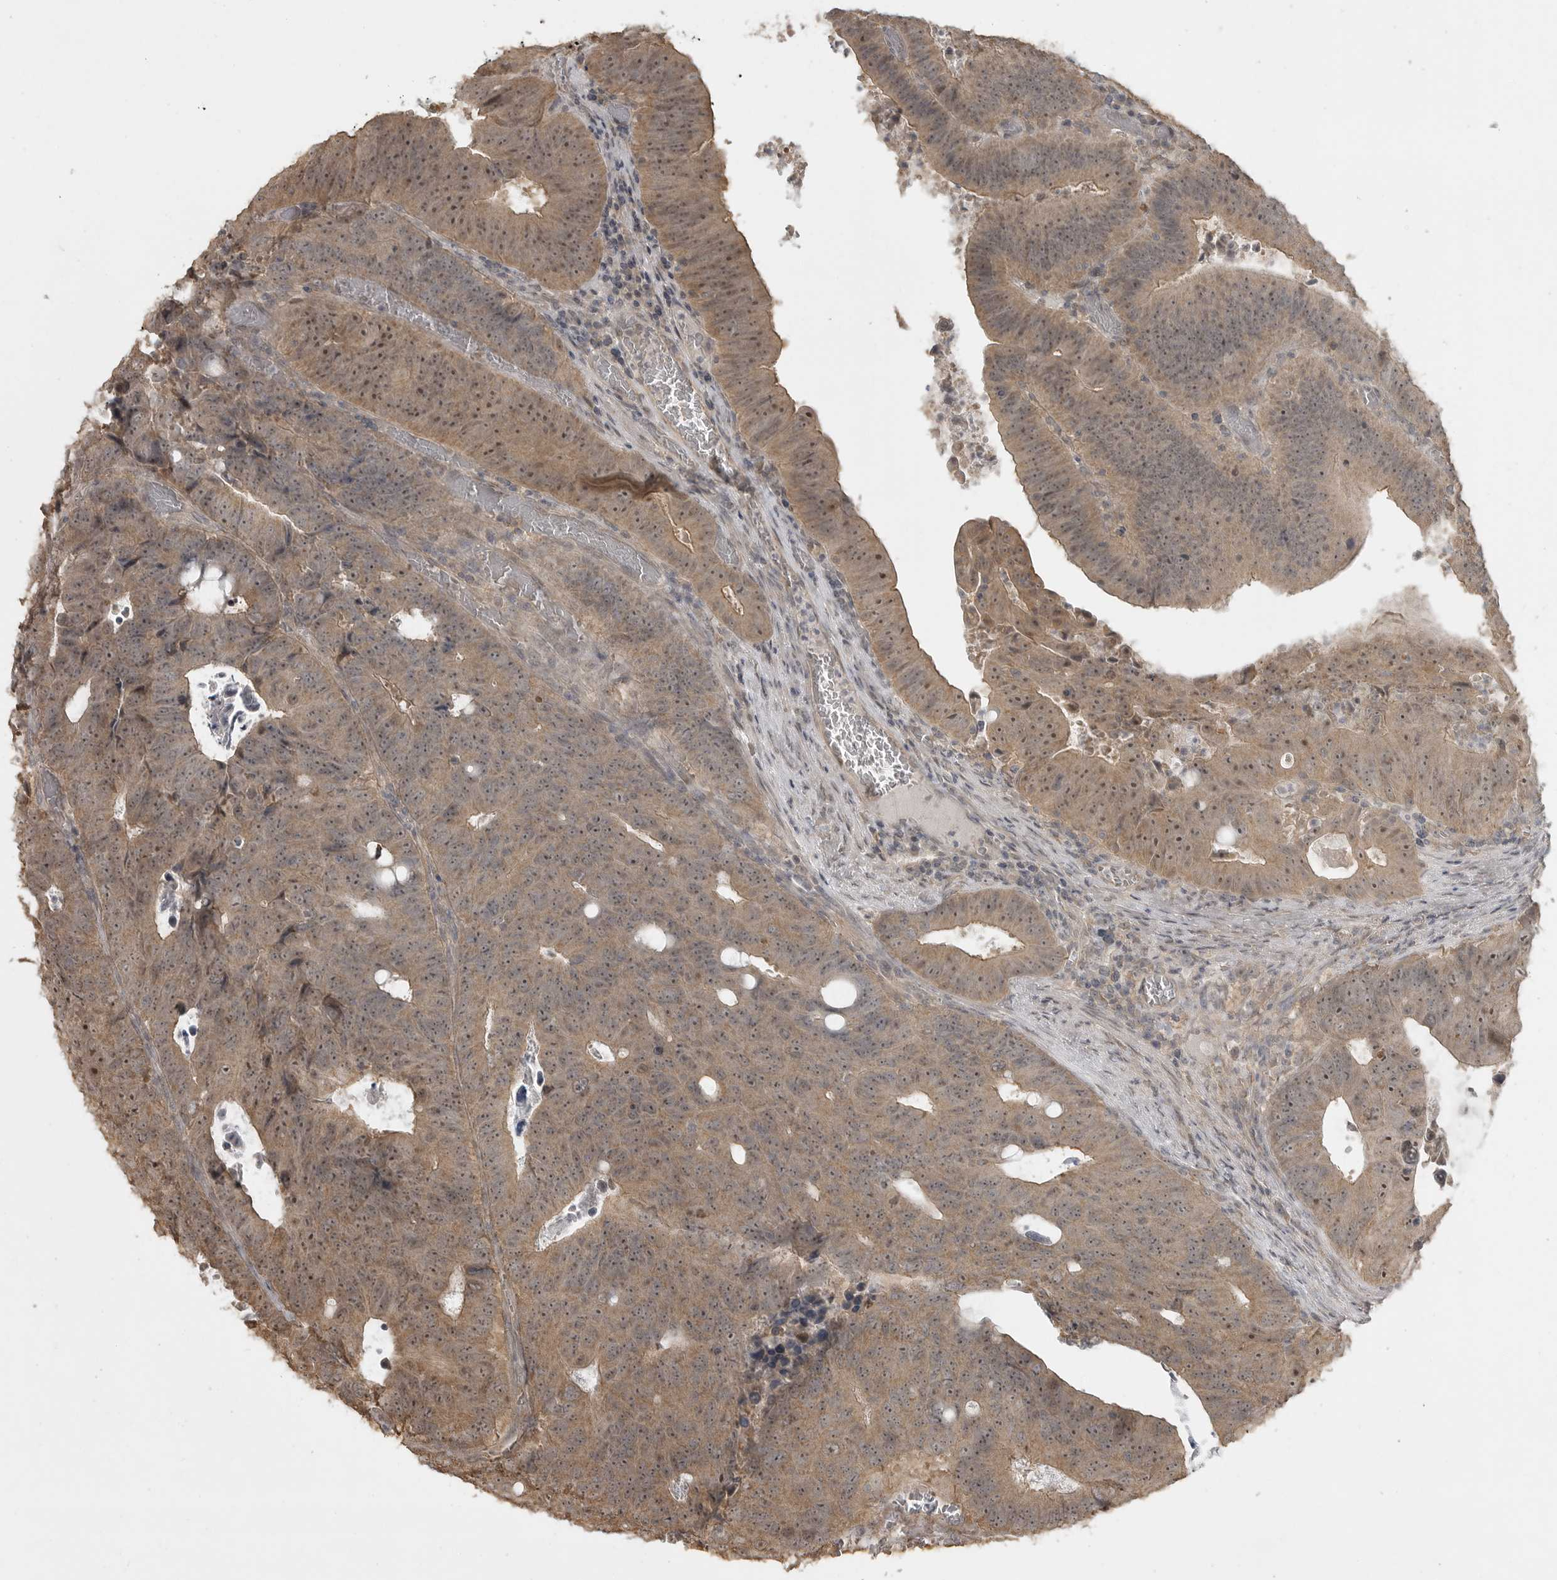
{"staining": {"intensity": "moderate", "quantity": ">75%", "location": "cytoplasmic/membranous,nuclear"}, "tissue": "colorectal cancer", "cell_type": "Tumor cells", "image_type": "cancer", "snomed": [{"axis": "morphology", "description": "Adenocarcinoma, NOS"}, {"axis": "topography", "description": "Colon"}], "caption": "A medium amount of moderate cytoplasmic/membranous and nuclear expression is present in about >75% of tumor cells in colorectal adenocarcinoma tissue. Immunohistochemistry stains the protein in brown and the nuclei are stained blue.", "gene": "LLGL1", "patient": {"sex": "male", "age": 87}}